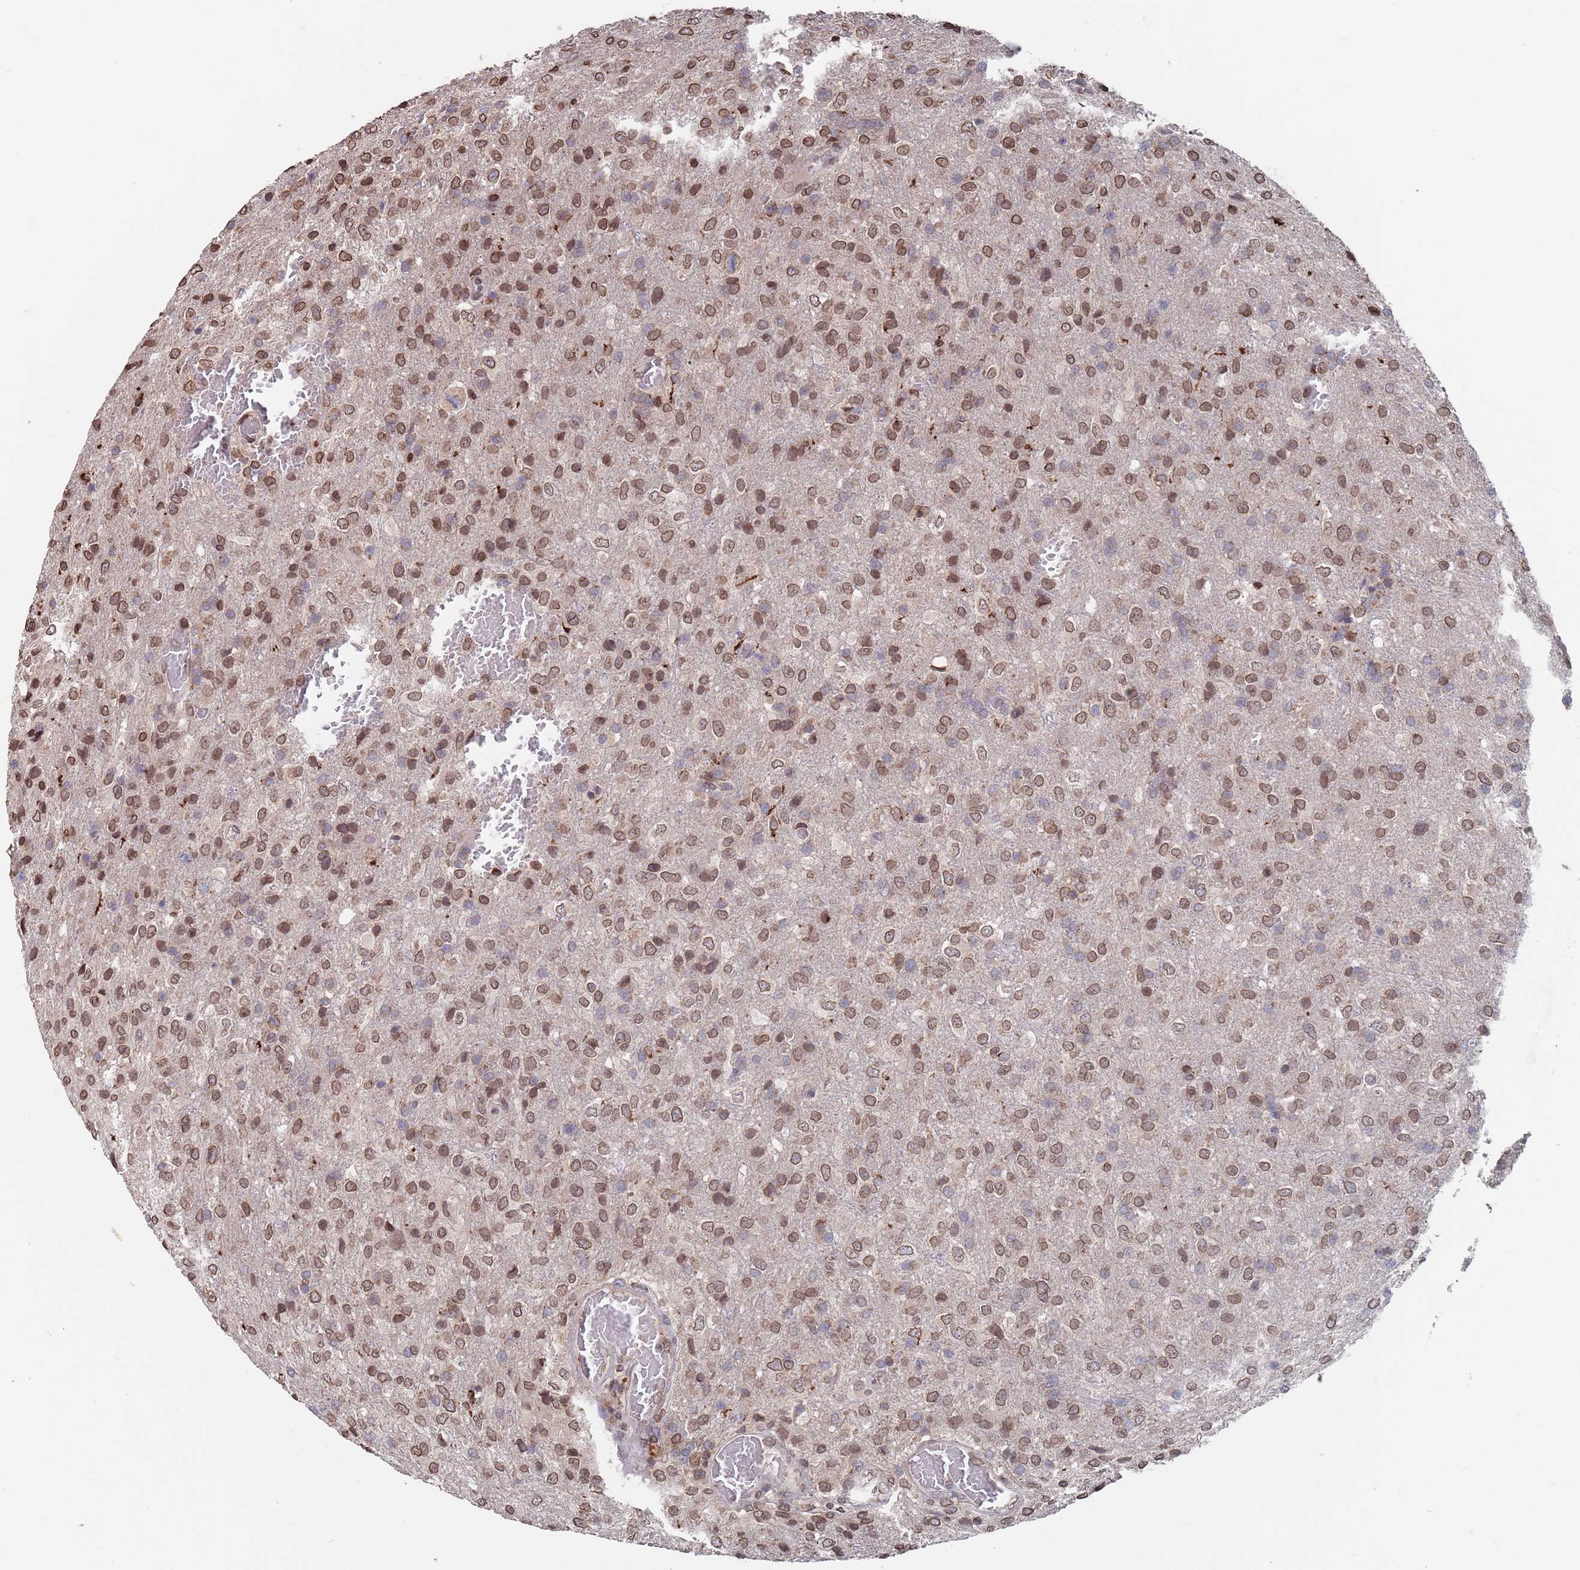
{"staining": {"intensity": "moderate", "quantity": ">75%", "location": "cytoplasmic/membranous,nuclear"}, "tissue": "glioma", "cell_type": "Tumor cells", "image_type": "cancer", "snomed": [{"axis": "morphology", "description": "Glioma, malignant, High grade"}, {"axis": "topography", "description": "Brain"}], "caption": "Protein staining of glioma tissue shows moderate cytoplasmic/membranous and nuclear positivity in about >75% of tumor cells. Nuclei are stained in blue.", "gene": "SDHAF3", "patient": {"sex": "female", "age": 74}}